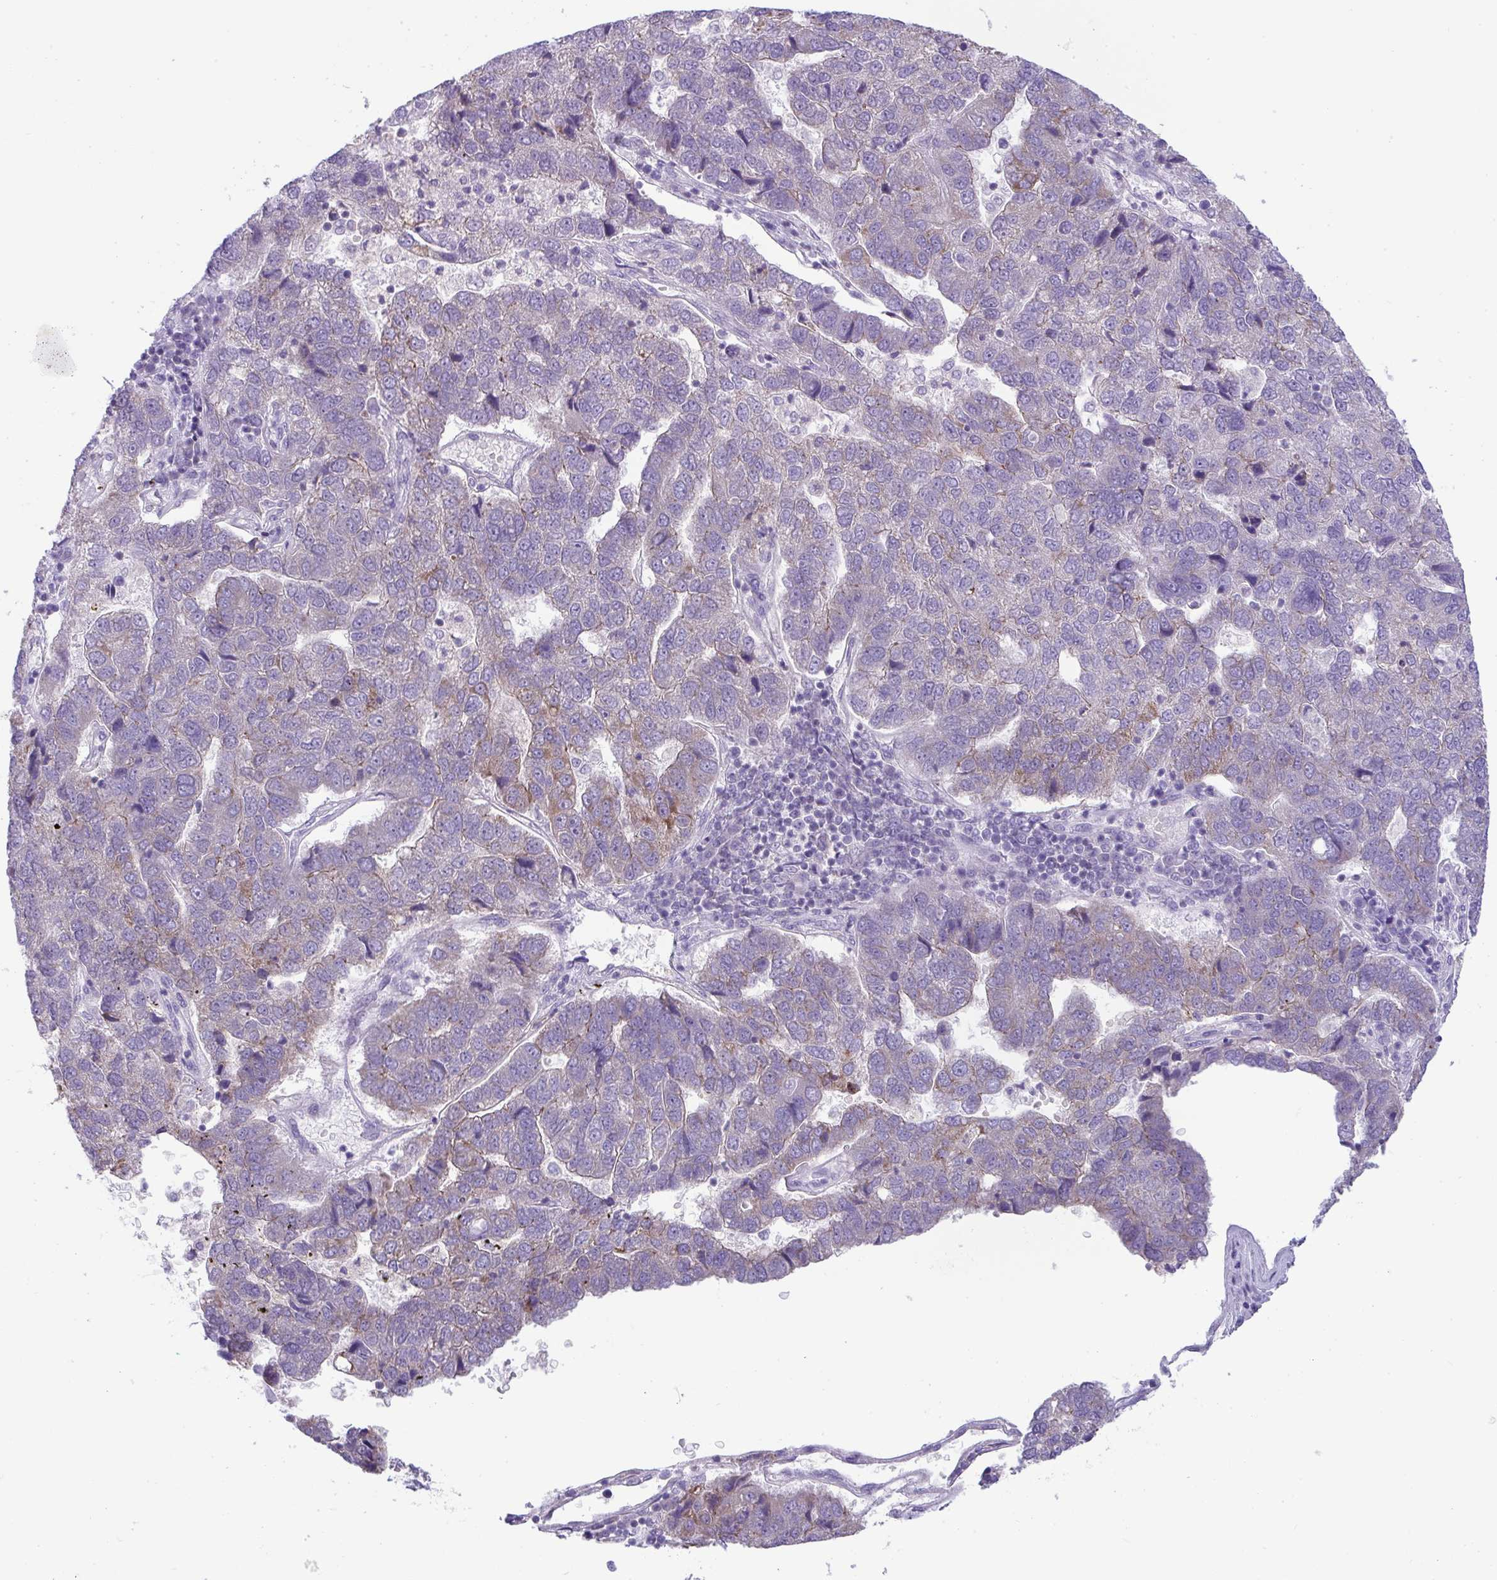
{"staining": {"intensity": "moderate", "quantity": "<25%", "location": "cytoplasmic/membranous"}, "tissue": "pancreatic cancer", "cell_type": "Tumor cells", "image_type": "cancer", "snomed": [{"axis": "morphology", "description": "Adenocarcinoma, NOS"}, {"axis": "topography", "description": "Pancreas"}], "caption": "This histopathology image reveals immunohistochemistry staining of pancreatic adenocarcinoma, with low moderate cytoplasmic/membranous positivity in approximately <25% of tumor cells.", "gene": "PLA2G12B", "patient": {"sex": "female", "age": 61}}